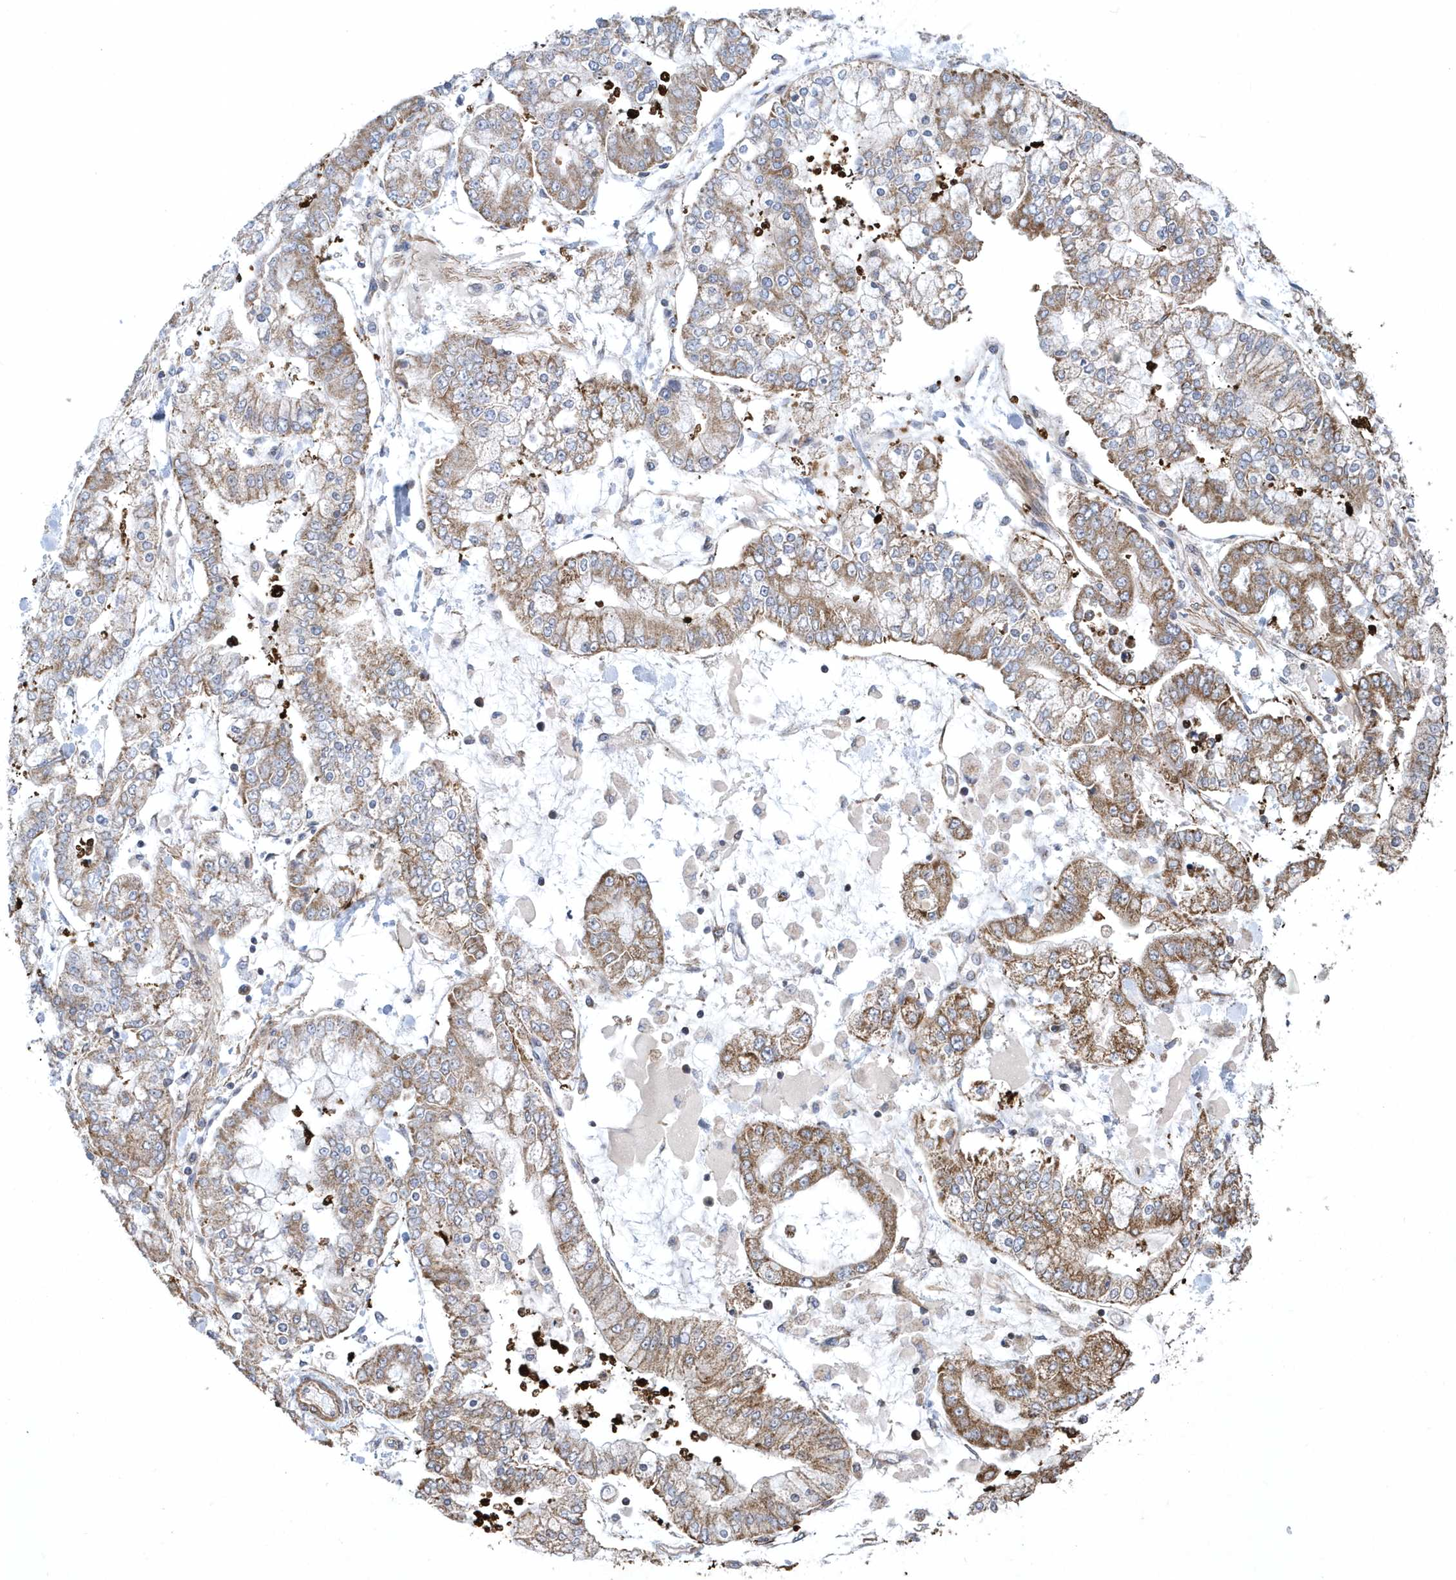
{"staining": {"intensity": "moderate", "quantity": ">75%", "location": "cytoplasmic/membranous"}, "tissue": "stomach cancer", "cell_type": "Tumor cells", "image_type": "cancer", "snomed": [{"axis": "morphology", "description": "Normal tissue, NOS"}, {"axis": "morphology", "description": "Adenocarcinoma, NOS"}, {"axis": "topography", "description": "Stomach, upper"}, {"axis": "topography", "description": "Stomach"}], "caption": "Moderate cytoplasmic/membranous positivity for a protein is present in about >75% of tumor cells of stomach cancer using immunohistochemistry (IHC).", "gene": "SLX9", "patient": {"sex": "male", "age": 76}}